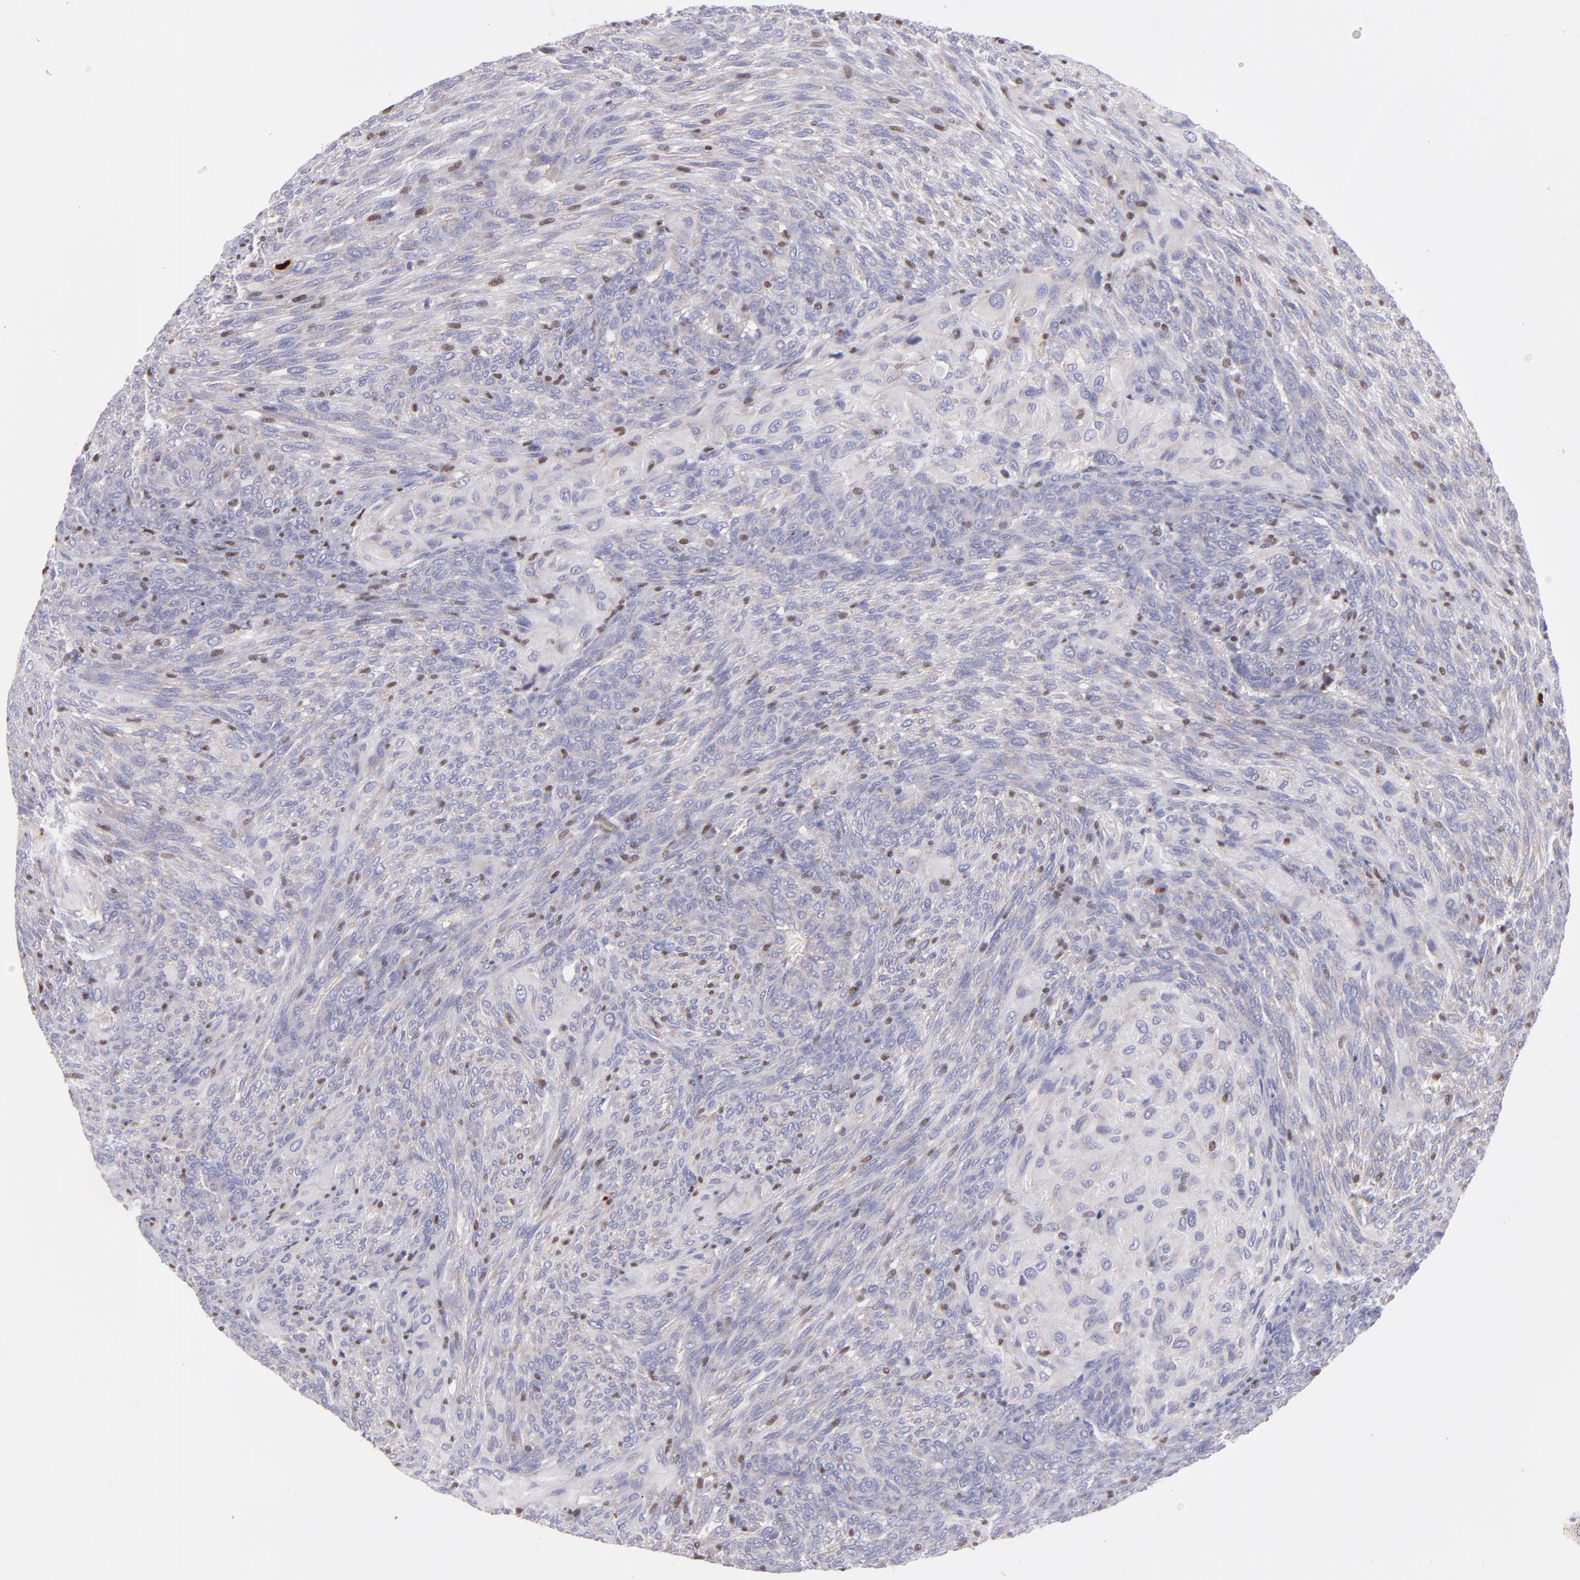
{"staining": {"intensity": "negative", "quantity": "none", "location": "none"}, "tissue": "glioma", "cell_type": "Tumor cells", "image_type": "cancer", "snomed": [{"axis": "morphology", "description": "Glioma, malignant, High grade"}, {"axis": "topography", "description": "Cerebral cortex"}], "caption": "This is a histopathology image of immunohistochemistry staining of high-grade glioma (malignant), which shows no staining in tumor cells.", "gene": "IRF8", "patient": {"sex": "female", "age": 55}}